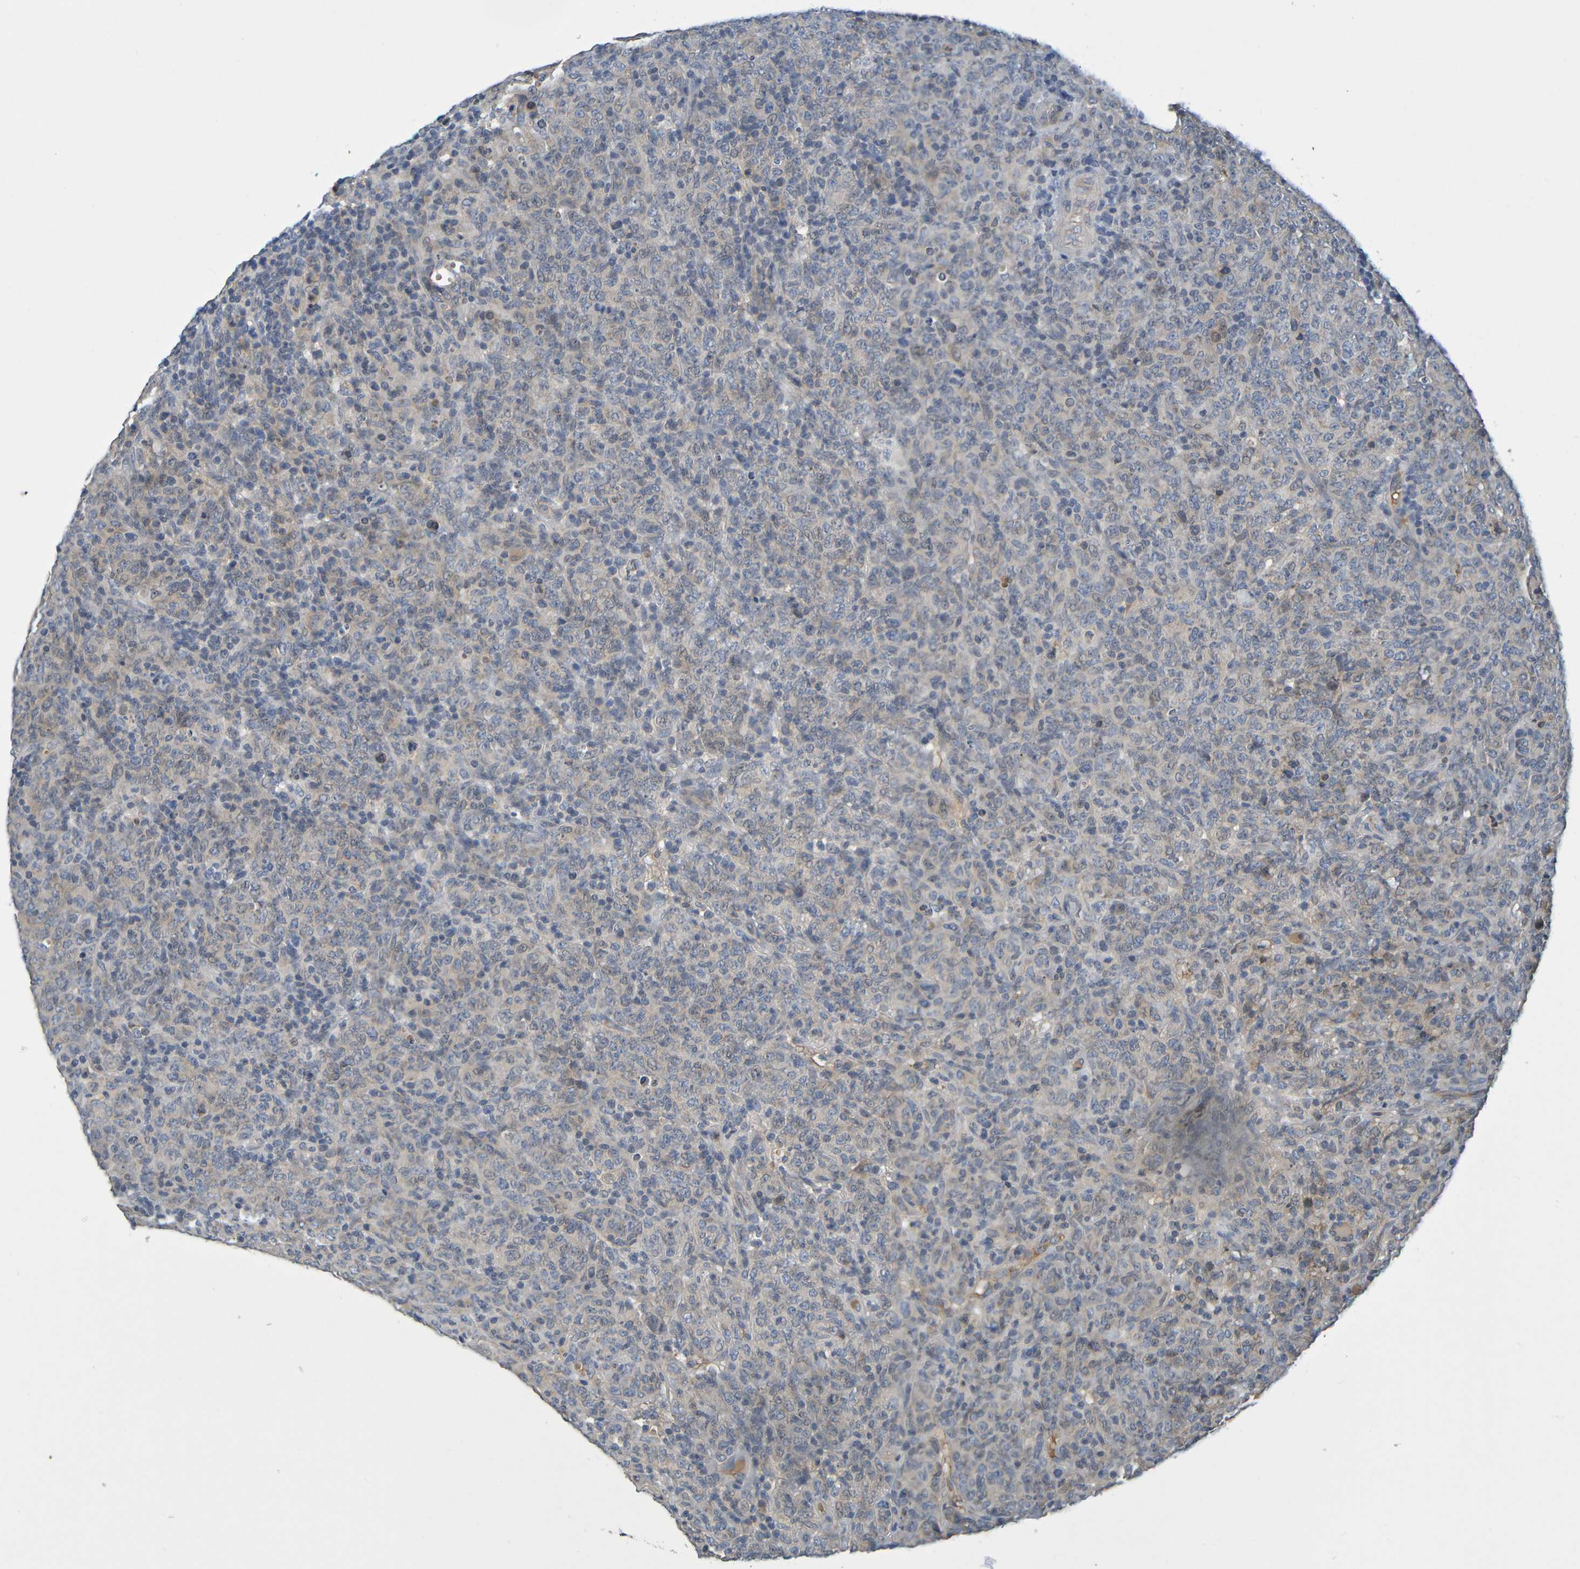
{"staining": {"intensity": "negative", "quantity": "none", "location": "none"}, "tissue": "lymphoma", "cell_type": "Tumor cells", "image_type": "cancer", "snomed": [{"axis": "morphology", "description": "Malignant lymphoma, non-Hodgkin's type, High grade"}, {"axis": "topography", "description": "Tonsil"}], "caption": "The immunohistochemistry (IHC) photomicrograph has no significant positivity in tumor cells of high-grade malignant lymphoma, non-Hodgkin's type tissue.", "gene": "C1QA", "patient": {"sex": "female", "age": 36}}